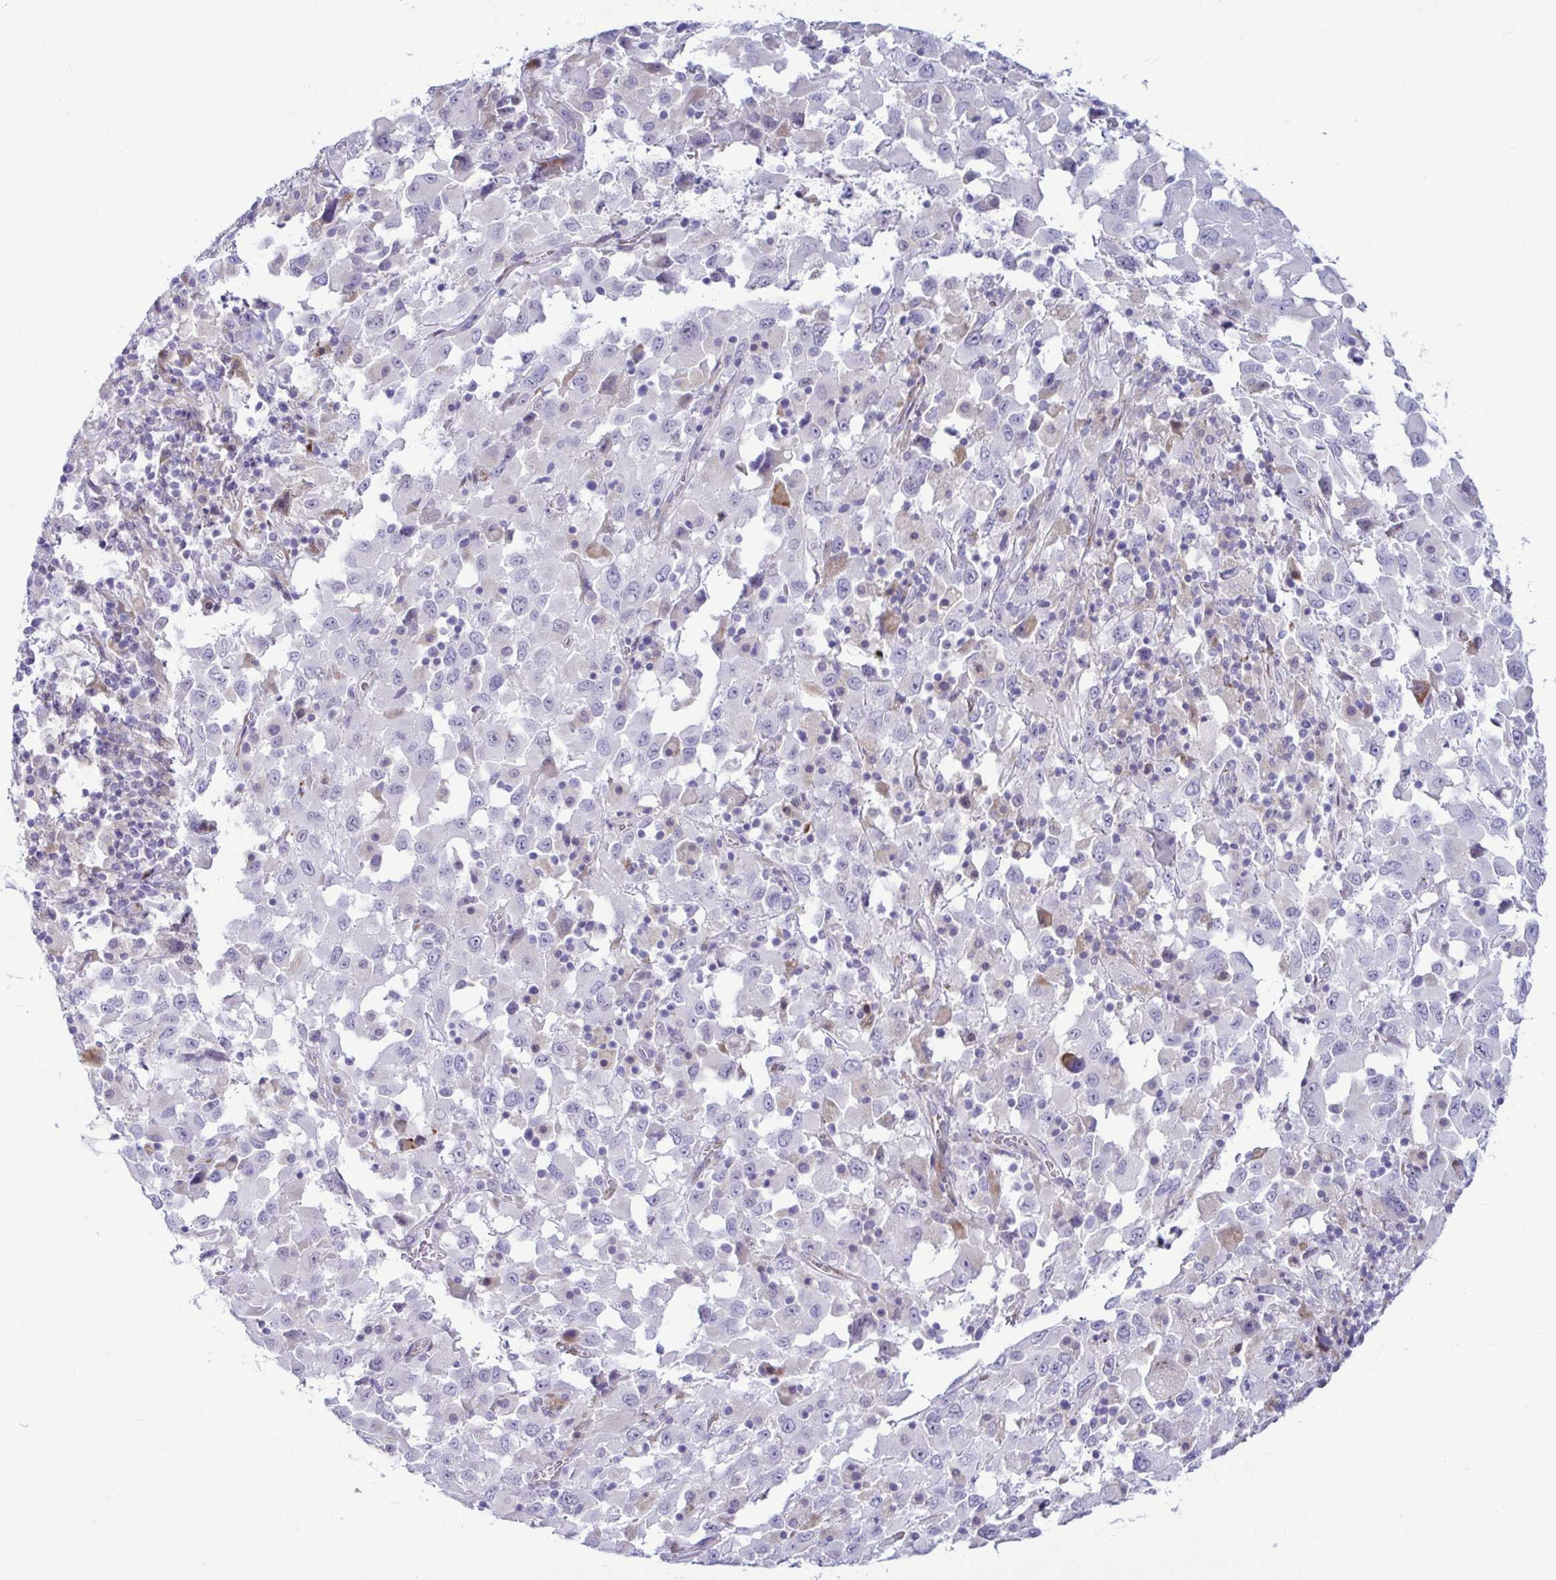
{"staining": {"intensity": "negative", "quantity": "none", "location": "none"}, "tissue": "melanoma", "cell_type": "Tumor cells", "image_type": "cancer", "snomed": [{"axis": "morphology", "description": "Malignant melanoma, Metastatic site"}, {"axis": "topography", "description": "Soft tissue"}], "caption": "Image shows no protein staining in tumor cells of melanoma tissue.", "gene": "TFPI2", "patient": {"sex": "male", "age": 50}}